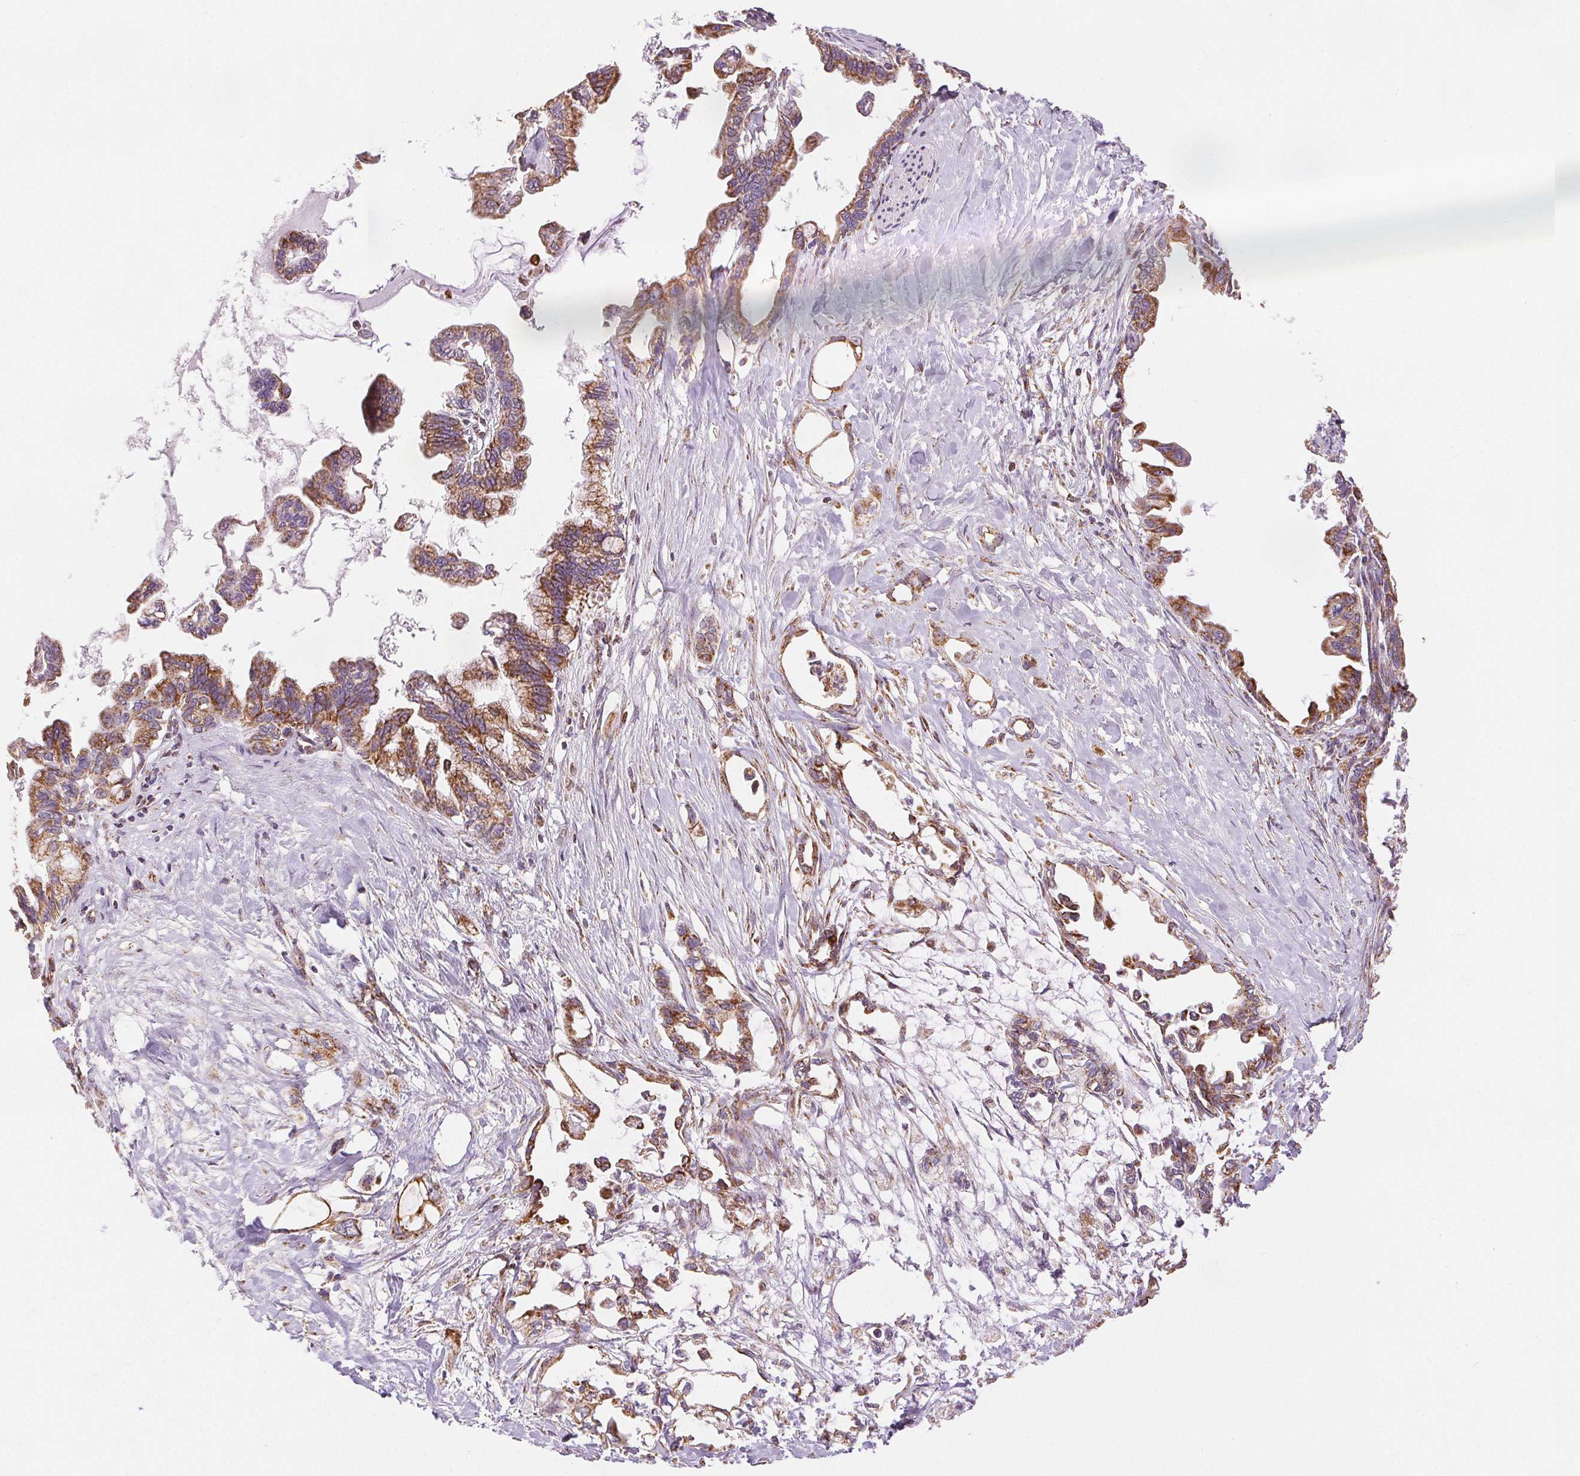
{"staining": {"intensity": "moderate", "quantity": ">75%", "location": "cytoplasmic/membranous"}, "tissue": "pancreatic cancer", "cell_type": "Tumor cells", "image_type": "cancer", "snomed": [{"axis": "morphology", "description": "Adenocarcinoma, NOS"}, {"axis": "topography", "description": "Pancreas"}], "caption": "DAB immunohistochemical staining of pancreatic cancer demonstrates moderate cytoplasmic/membranous protein staining in approximately >75% of tumor cells.", "gene": "SDHB", "patient": {"sex": "male", "age": 61}}